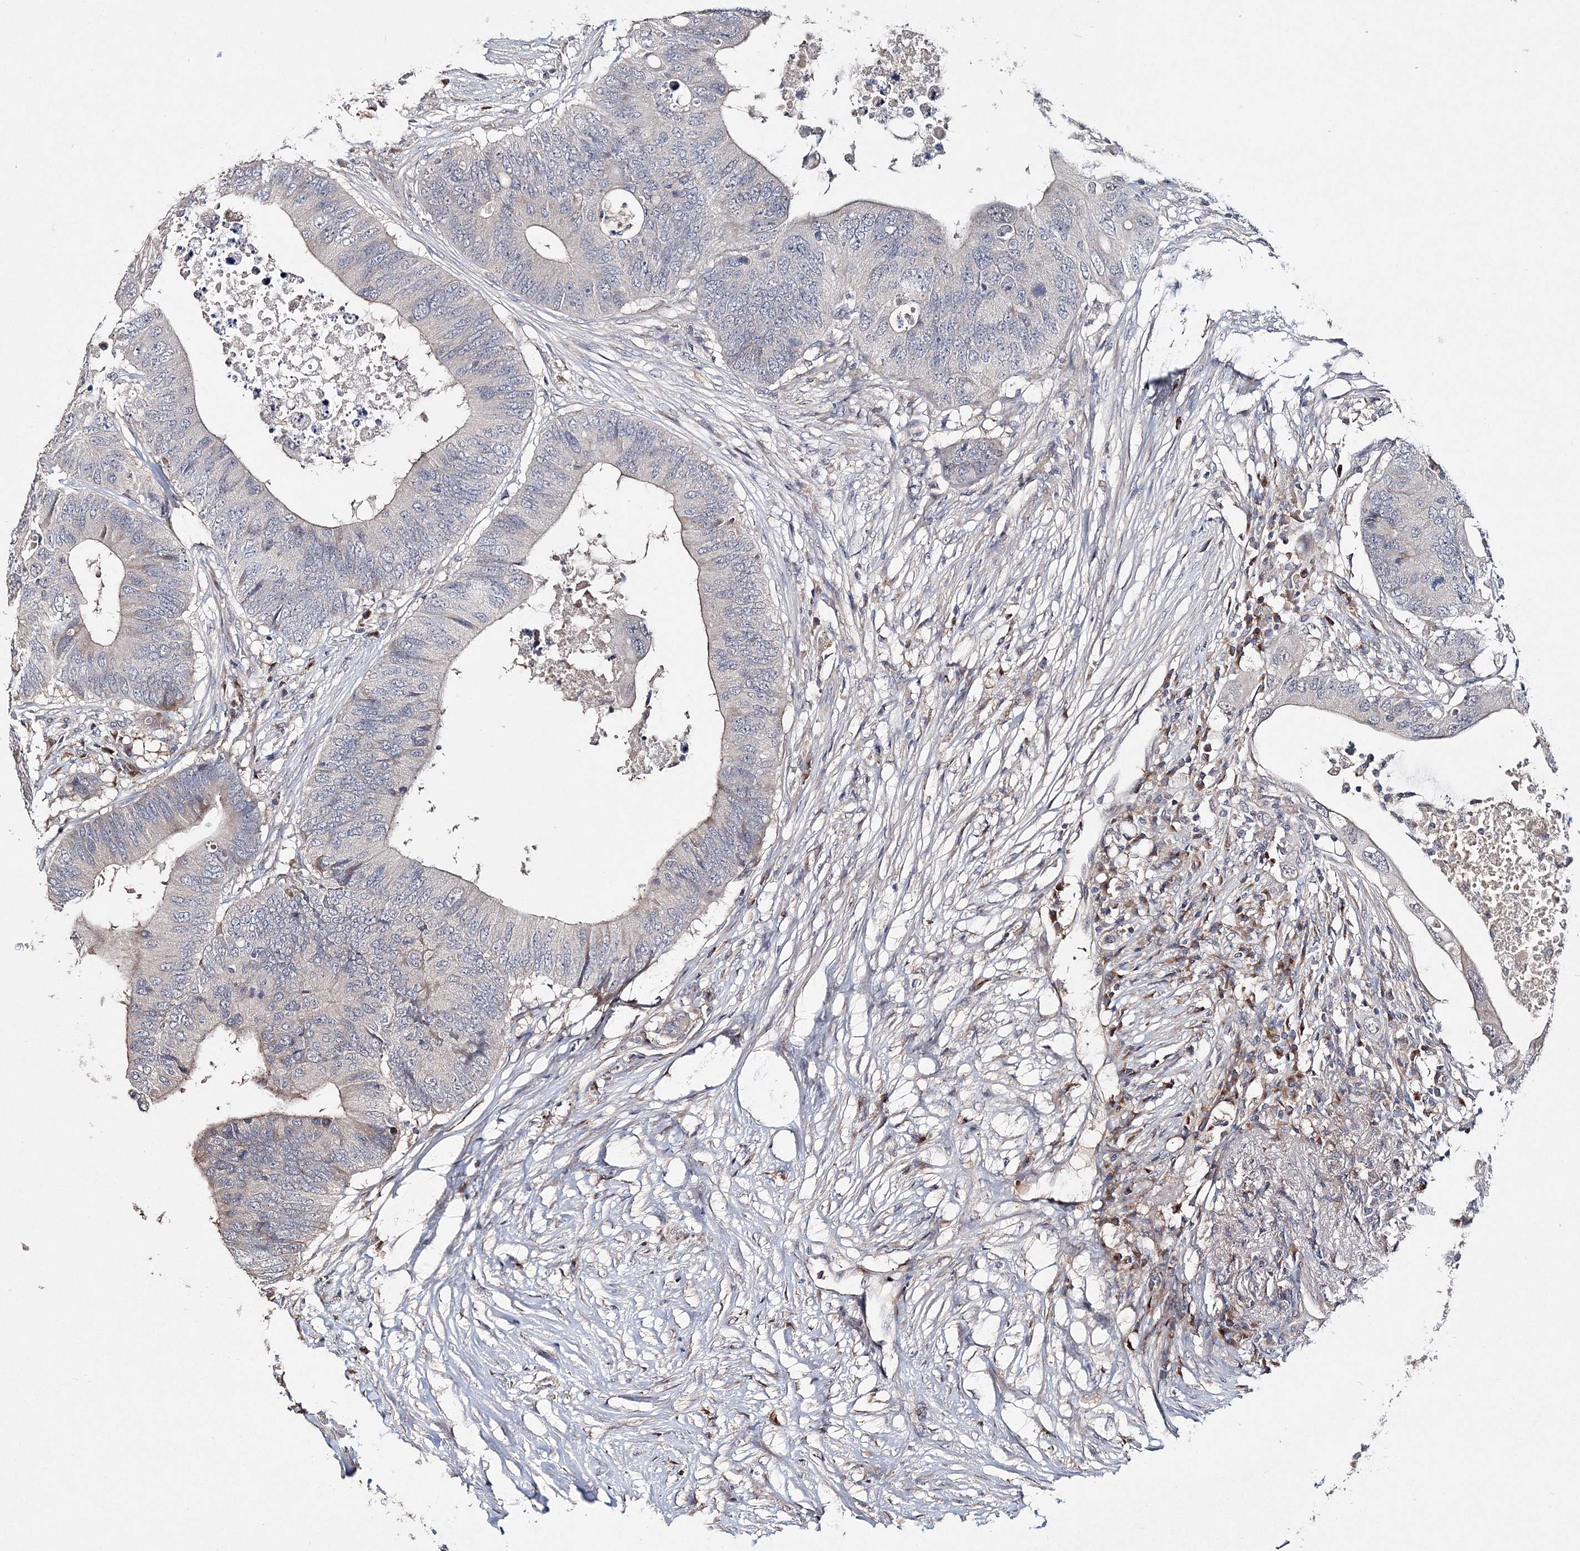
{"staining": {"intensity": "negative", "quantity": "none", "location": "none"}, "tissue": "colorectal cancer", "cell_type": "Tumor cells", "image_type": "cancer", "snomed": [{"axis": "morphology", "description": "Adenocarcinoma, NOS"}, {"axis": "topography", "description": "Colon"}], "caption": "Tumor cells are negative for protein expression in human colorectal cancer.", "gene": "GJB5", "patient": {"sex": "male", "age": 71}}